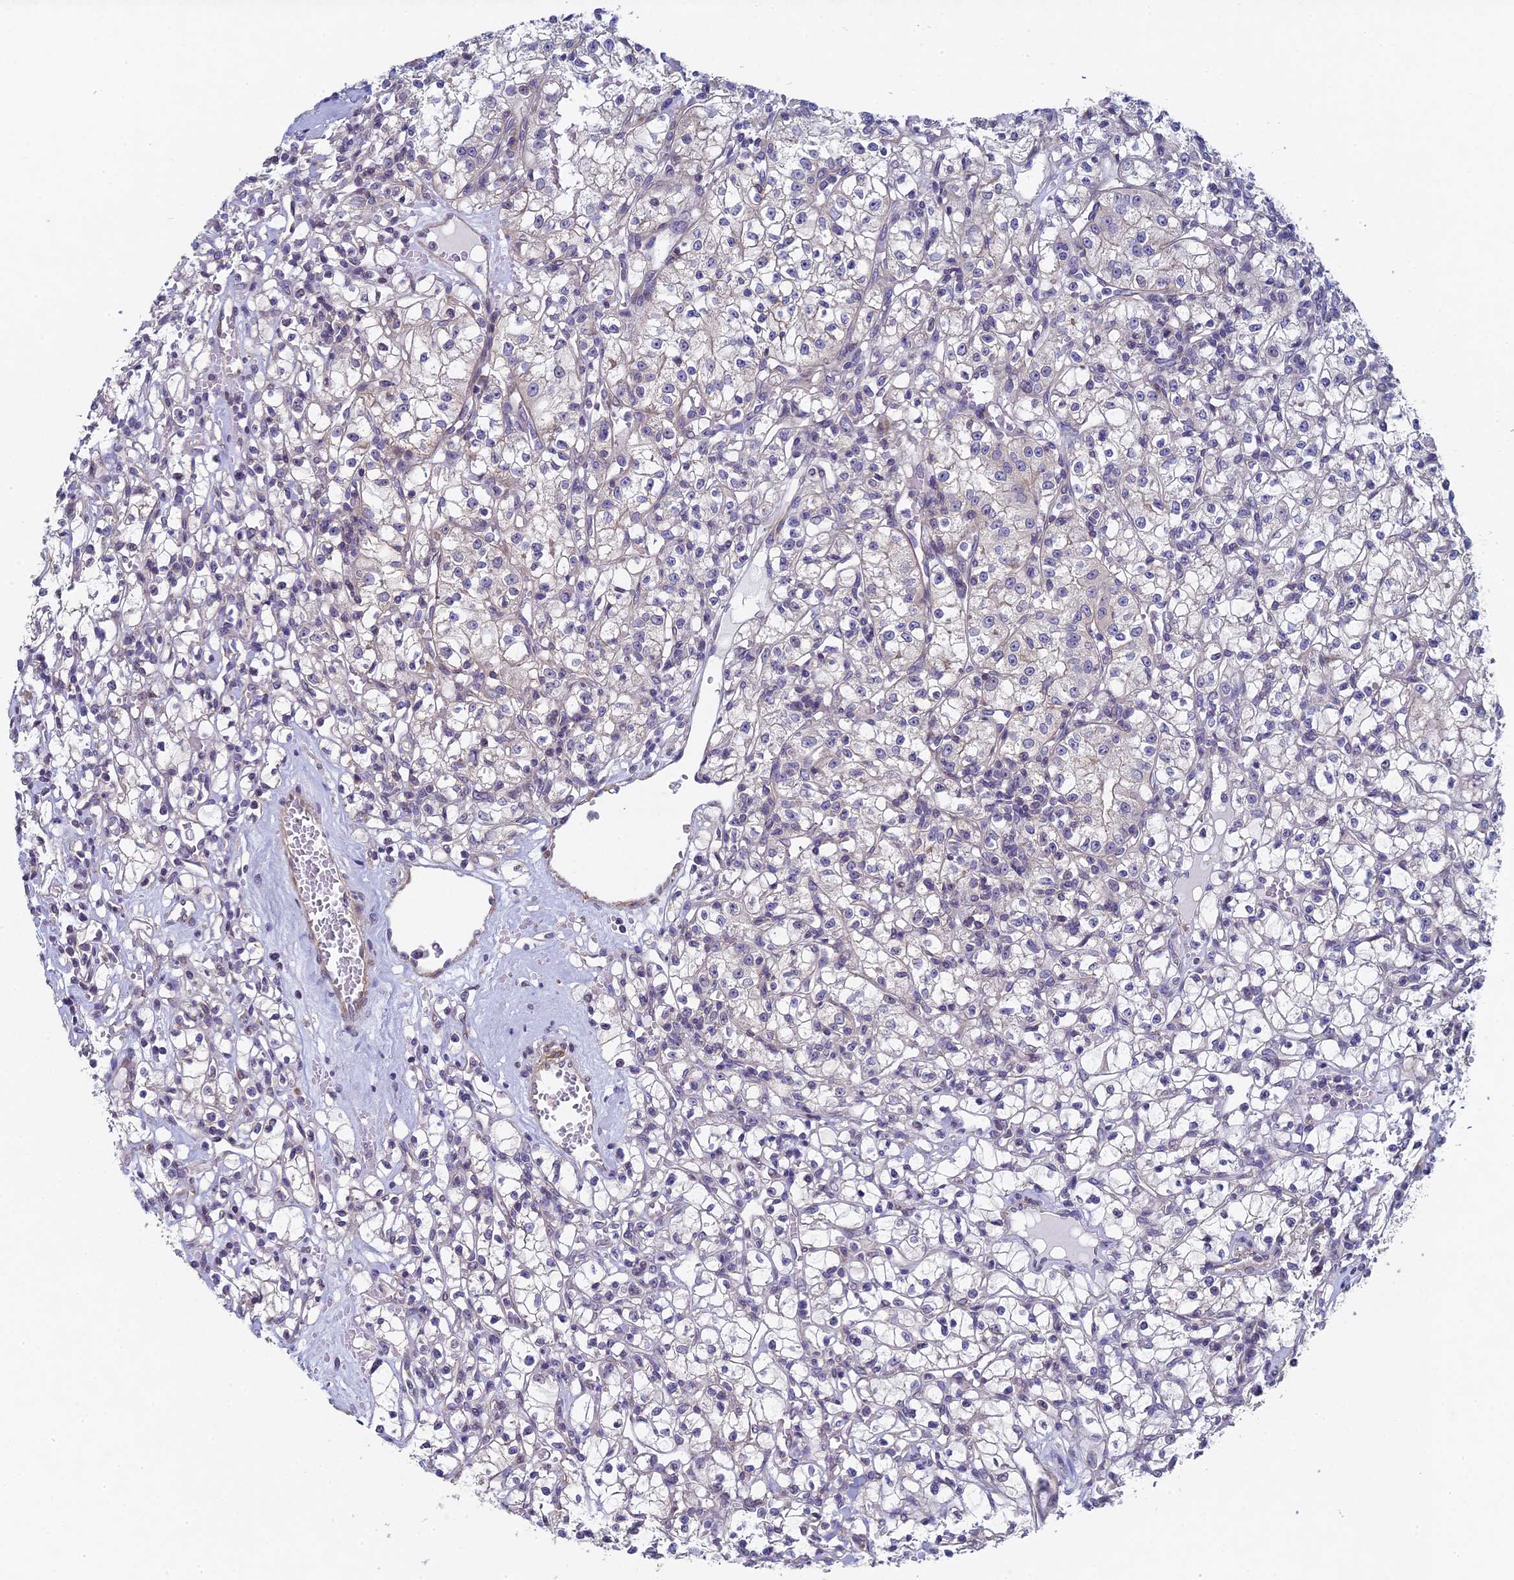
{"staining": {"intensity": "negative", "quantity": "none", "location": "none"}, "tissue": "renal cancer", "cell_type": "Tumor cells", "image_type": "cancer", "snomed": [{"axis": "morphology", "description": "Adenocarcinoma, NOS"}, {"axis": "topography", "description": "Kidney"}], "caption": "A high-resolution histopathology image shows IHC staining of renal adenocarcinoma, which reveals no significant staining in tumor cells. (Immunohistochemistry (ihc), brightfield microscopy, high magnification).", "gene": "DIXDC1", "patient": {"sex": "female", "age": 59}}